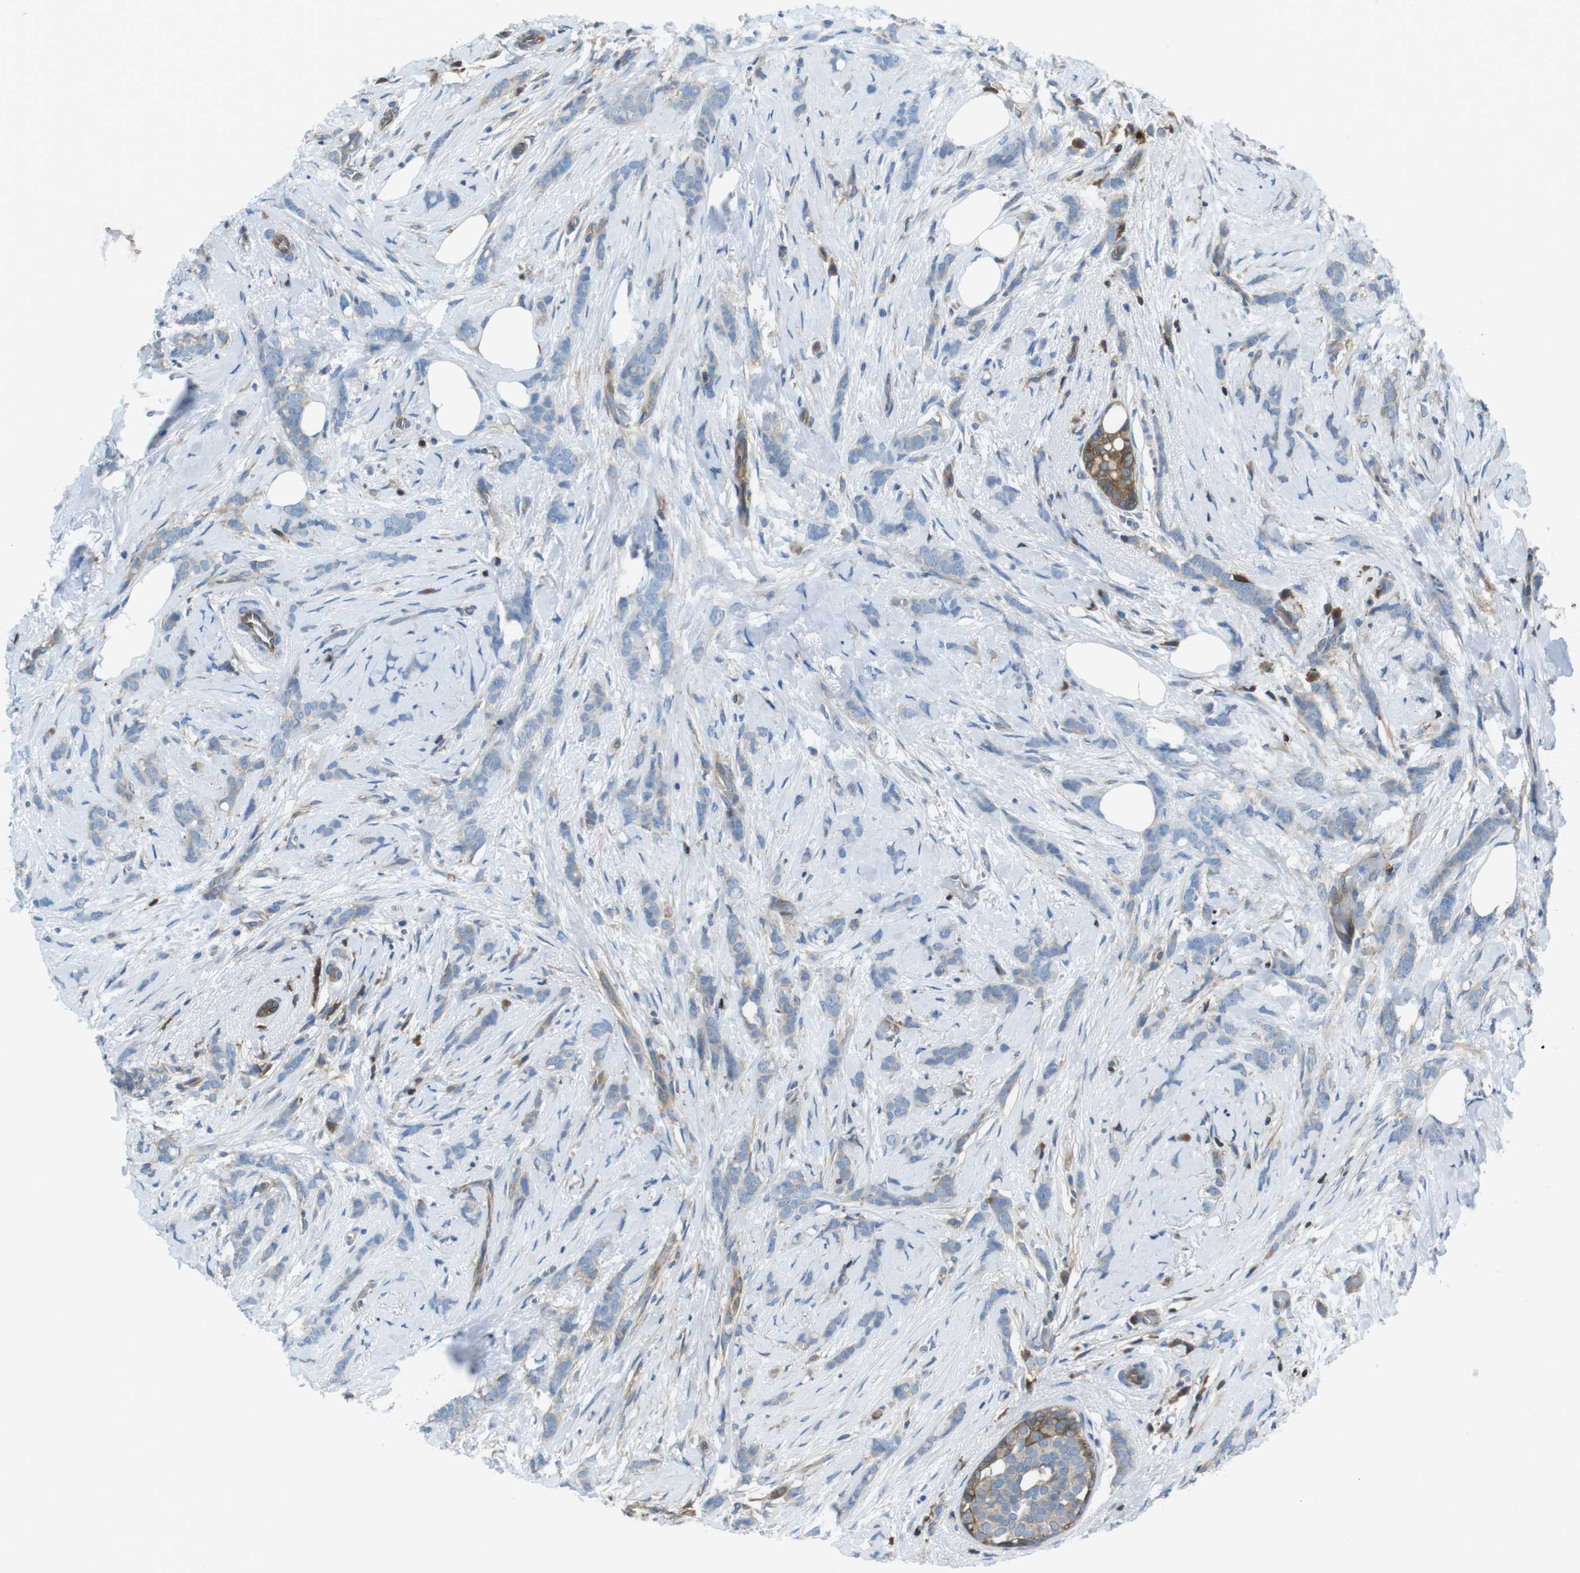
{"staining": {"intensity": "negative", "quantity": "none", "location": "none"}, "tissue": "breast cancer", "cell_type": "Tumor cells", "image_type": "cancer", "snomed": [{"axis": "morphology", "description": "Lobular carcinoma, in situ"}, {"axis": "morphology", "description": "Lobular carcinoma"}, {"axis": "topography", "description": "Breast"}], "caption": "High magnification brightfield microscopy of breast cancer (lobular carcinoma) stained with DAB (3,3'-diaminobenzidine) (brown) and counterstained with hematoxylin (blue): tumor cells show no significant expression. (Stains: DAB (3,3'-diaminobenzidine) immunohistochemistry (IHC) with hematoxylin counter stain, Microscopy: brightfield microscopy at high magnification).", "gene": "TES", "patient": {"sex": "female", "age": 41}}